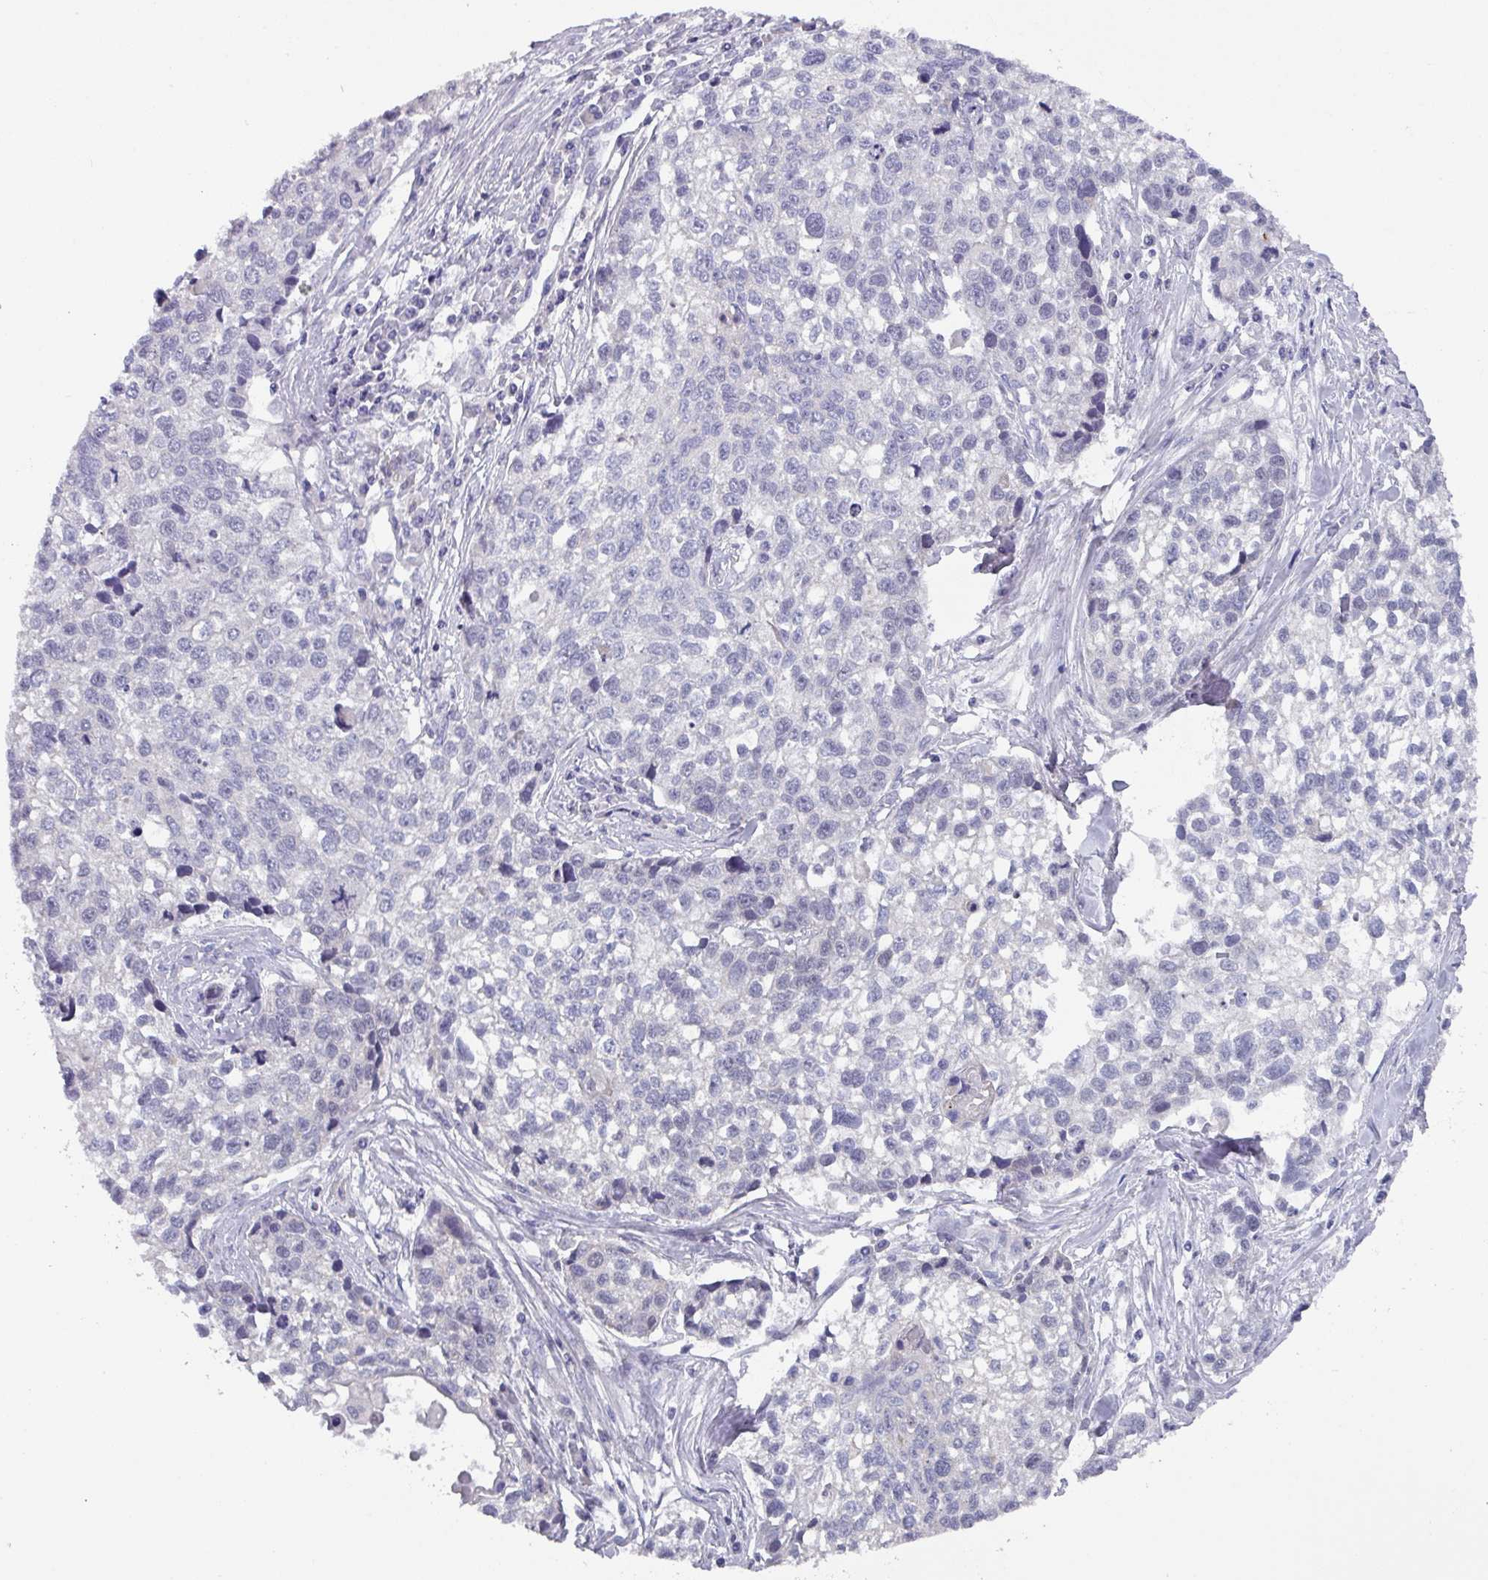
{"staining": {"intensity": "negative", "quantity": "none", "location": "none"}, "tissue": "lung cancer", "cell_type": "Tumor cells", "image_type": "cancer", "snomed": [{"axis": "morphology", "description": "Squamous cell carcinoma, NOS"}, {"axis": "topography", "description": "Lung"}], "caption": "High power microscopy photomicrograph of an immunohistochemistry (IHC) image of squamous cell carcinoma (lung), revealing no significant staining in tumor cells.", "gene": "DCAF12L2", "patient": {"sex": "male", "age": 74}}